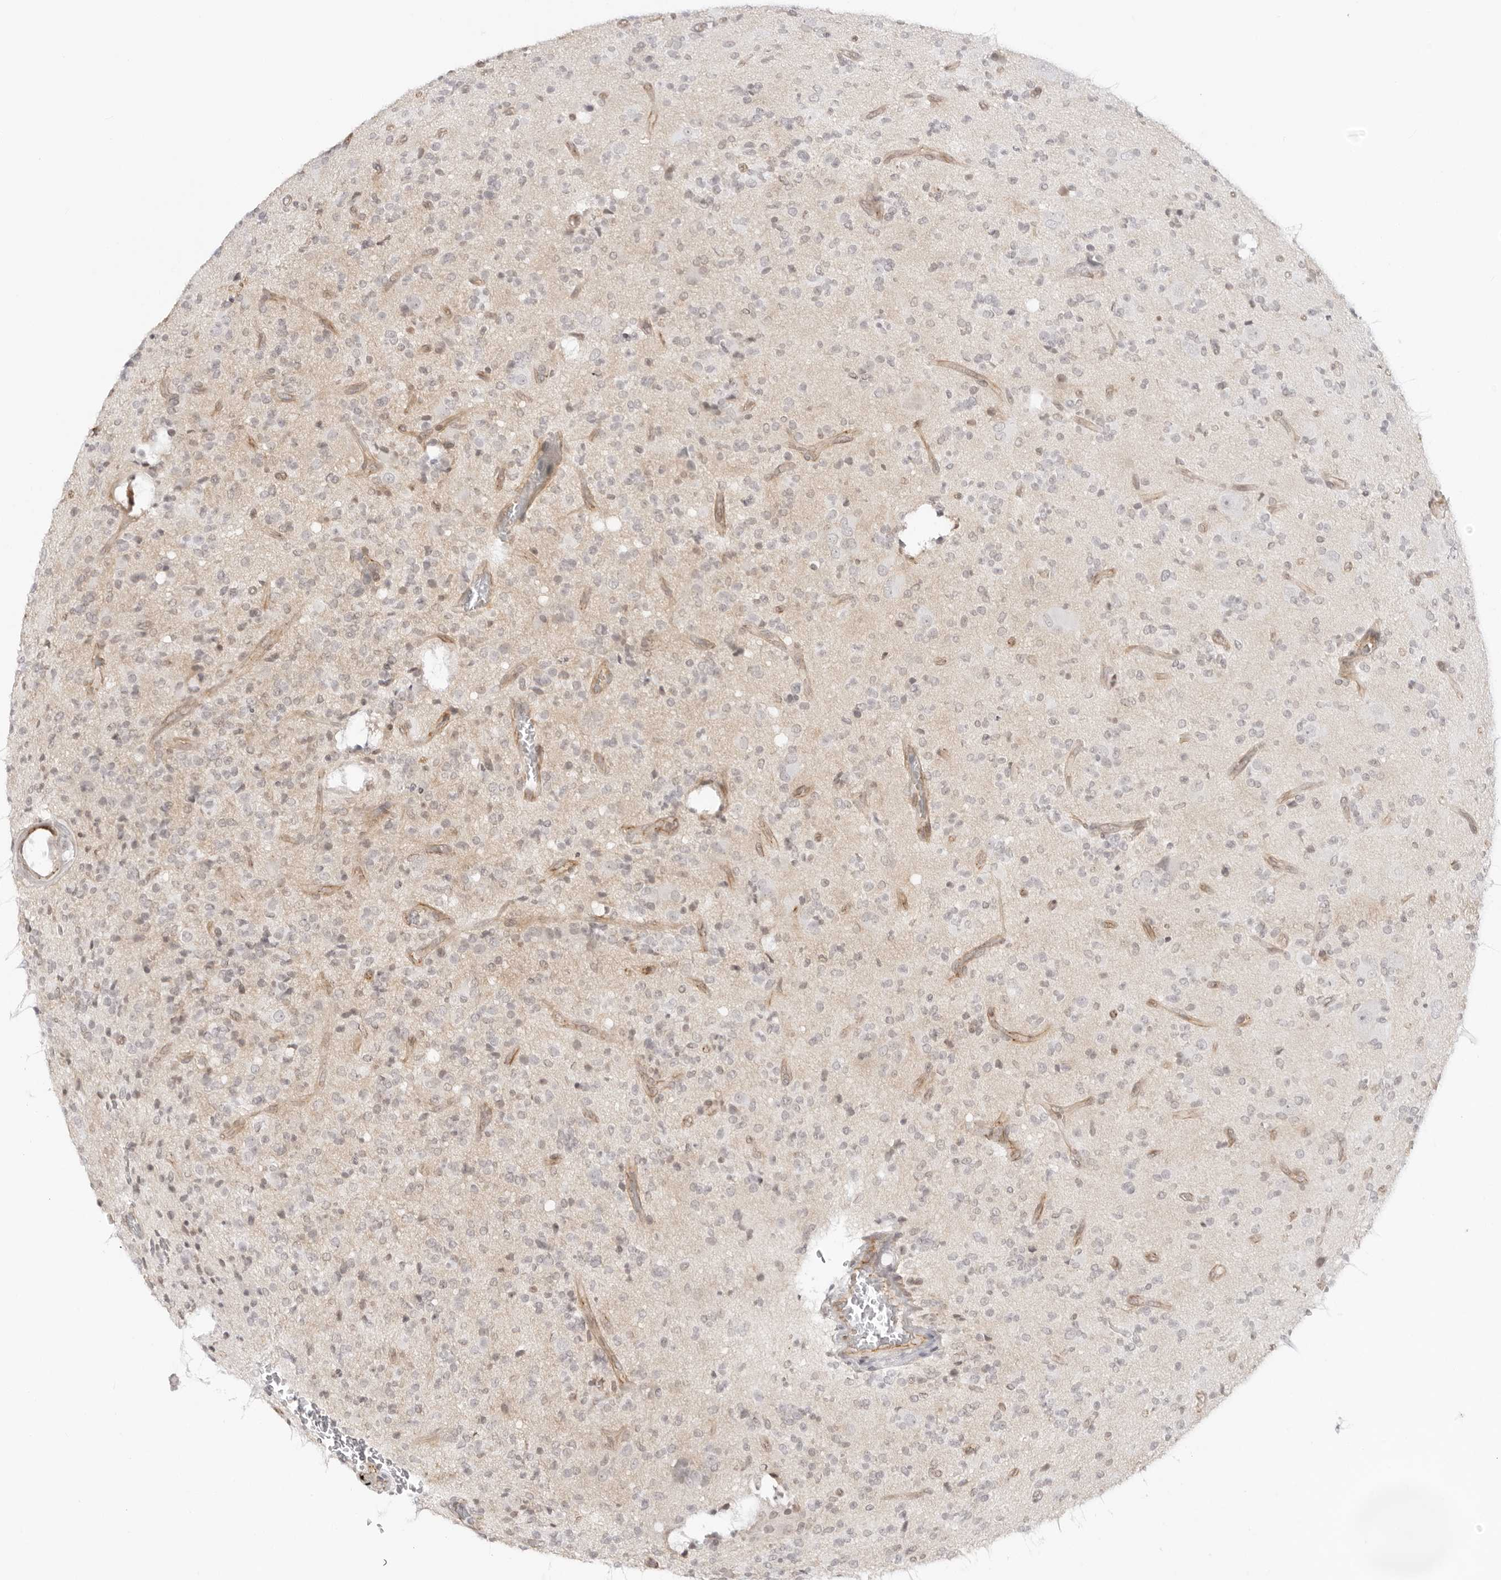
{"staining": {"intensity": "negative", "quantity": "none", "location": "none"}, "tissue": "glioma", "cell_type": "Tumor cells", "image_type": "cancer", "snomed": [{"axis": "morphology", "description": "Glioma, malignant, High grade"}, {"axis": "topography", "description": "Brain"}], "caption": "Immunohistochemistry (IHC) micrograph of human glioma stained for a protein (brown), which shows no positivity in tumor cells.", "gene": "TRAPPC3", "patient": {"sex": "male", "age": 34}}